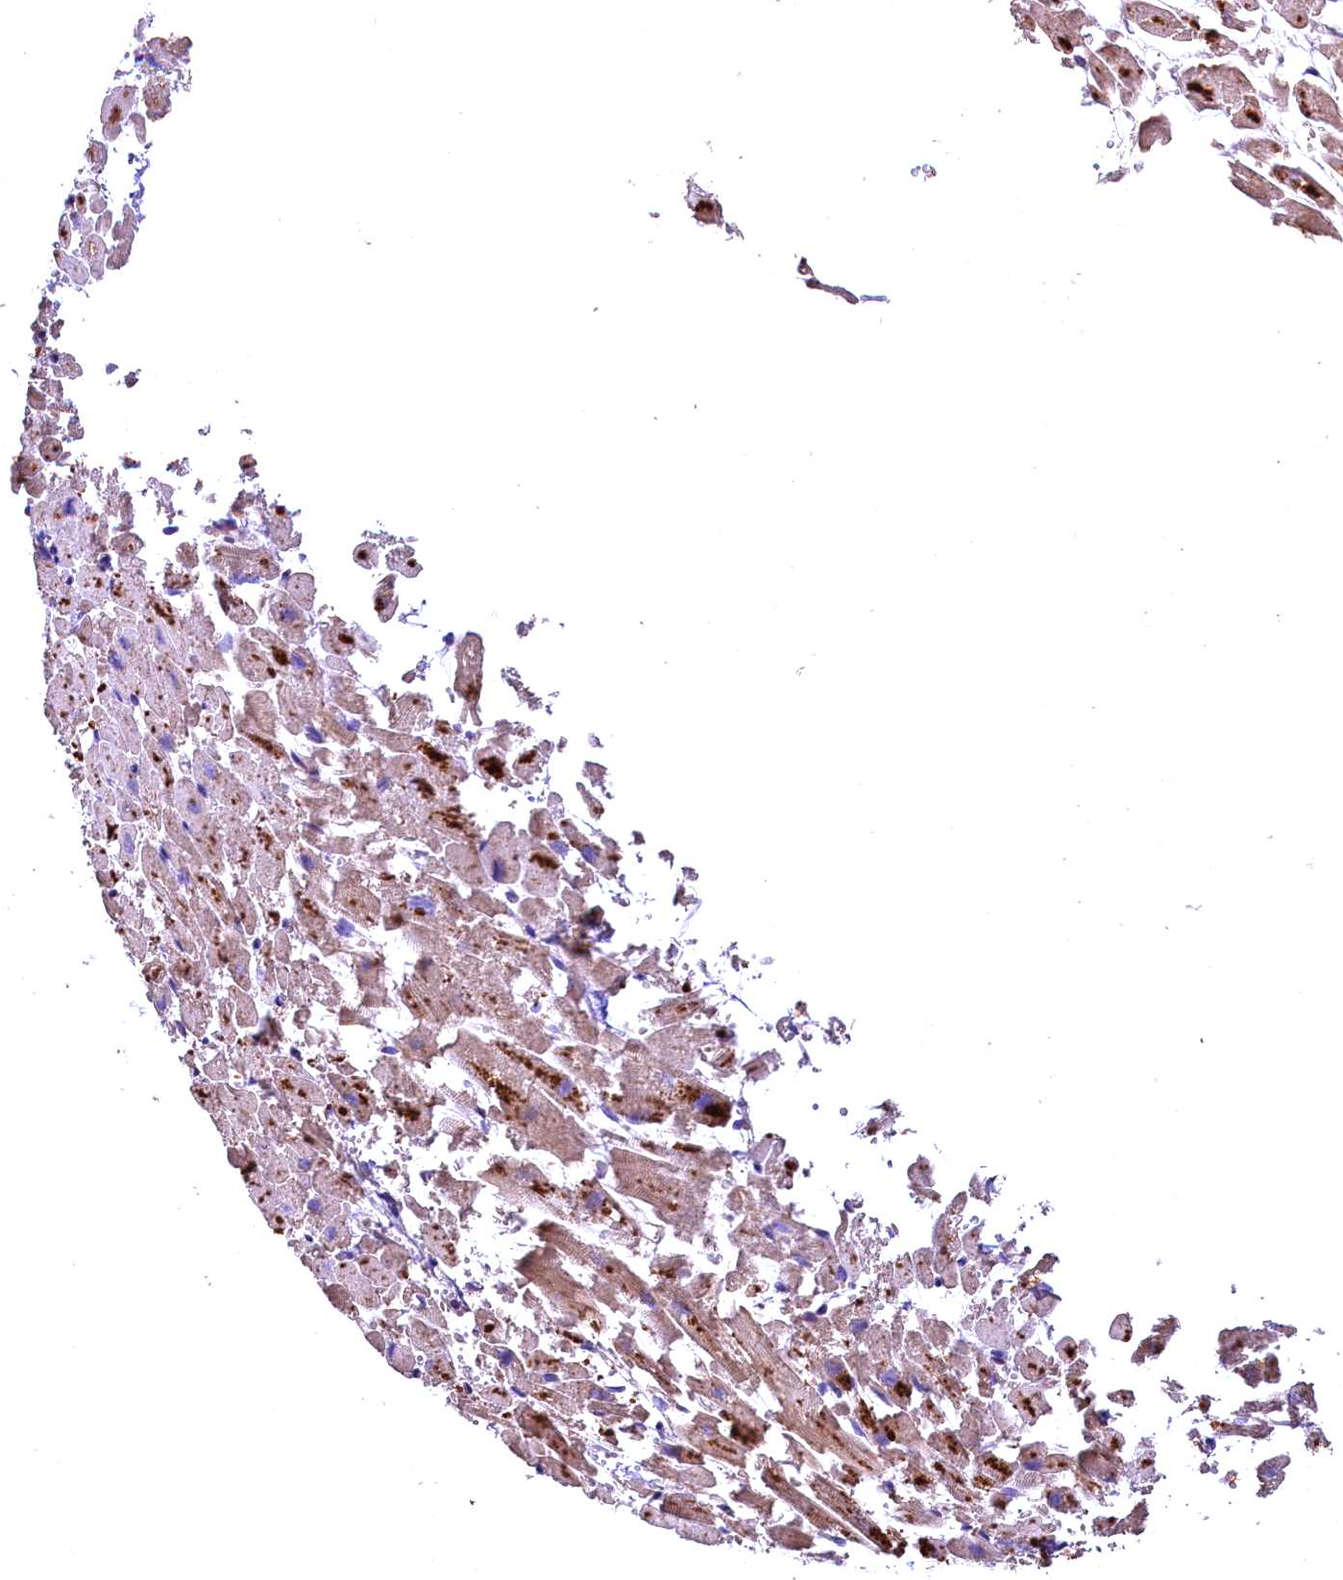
{"staining": {"intensity": "moderate", "quantity": "25%-75%", "location": "cytoplasmic/membranous"}, "tissue": "heart muscle", "cell_type": "Cardiomyocytes", "image_type": "normal", "snomed": [{"axis": "morphology", "description": "Normal tissue, NOS"}, {"axis": "topography", "description": "Heart"}], "caption": "Cardiomyocytes show medium levels of moderate cytoplasmic/membranous positivity in approximately 25%-75% of cells in benign human heart muscle. (brown staining indicates protein expression, while blue staining denotes nuclei).", "gene": "ENKD1", "patient": {"sex": "female", "age": 64}}